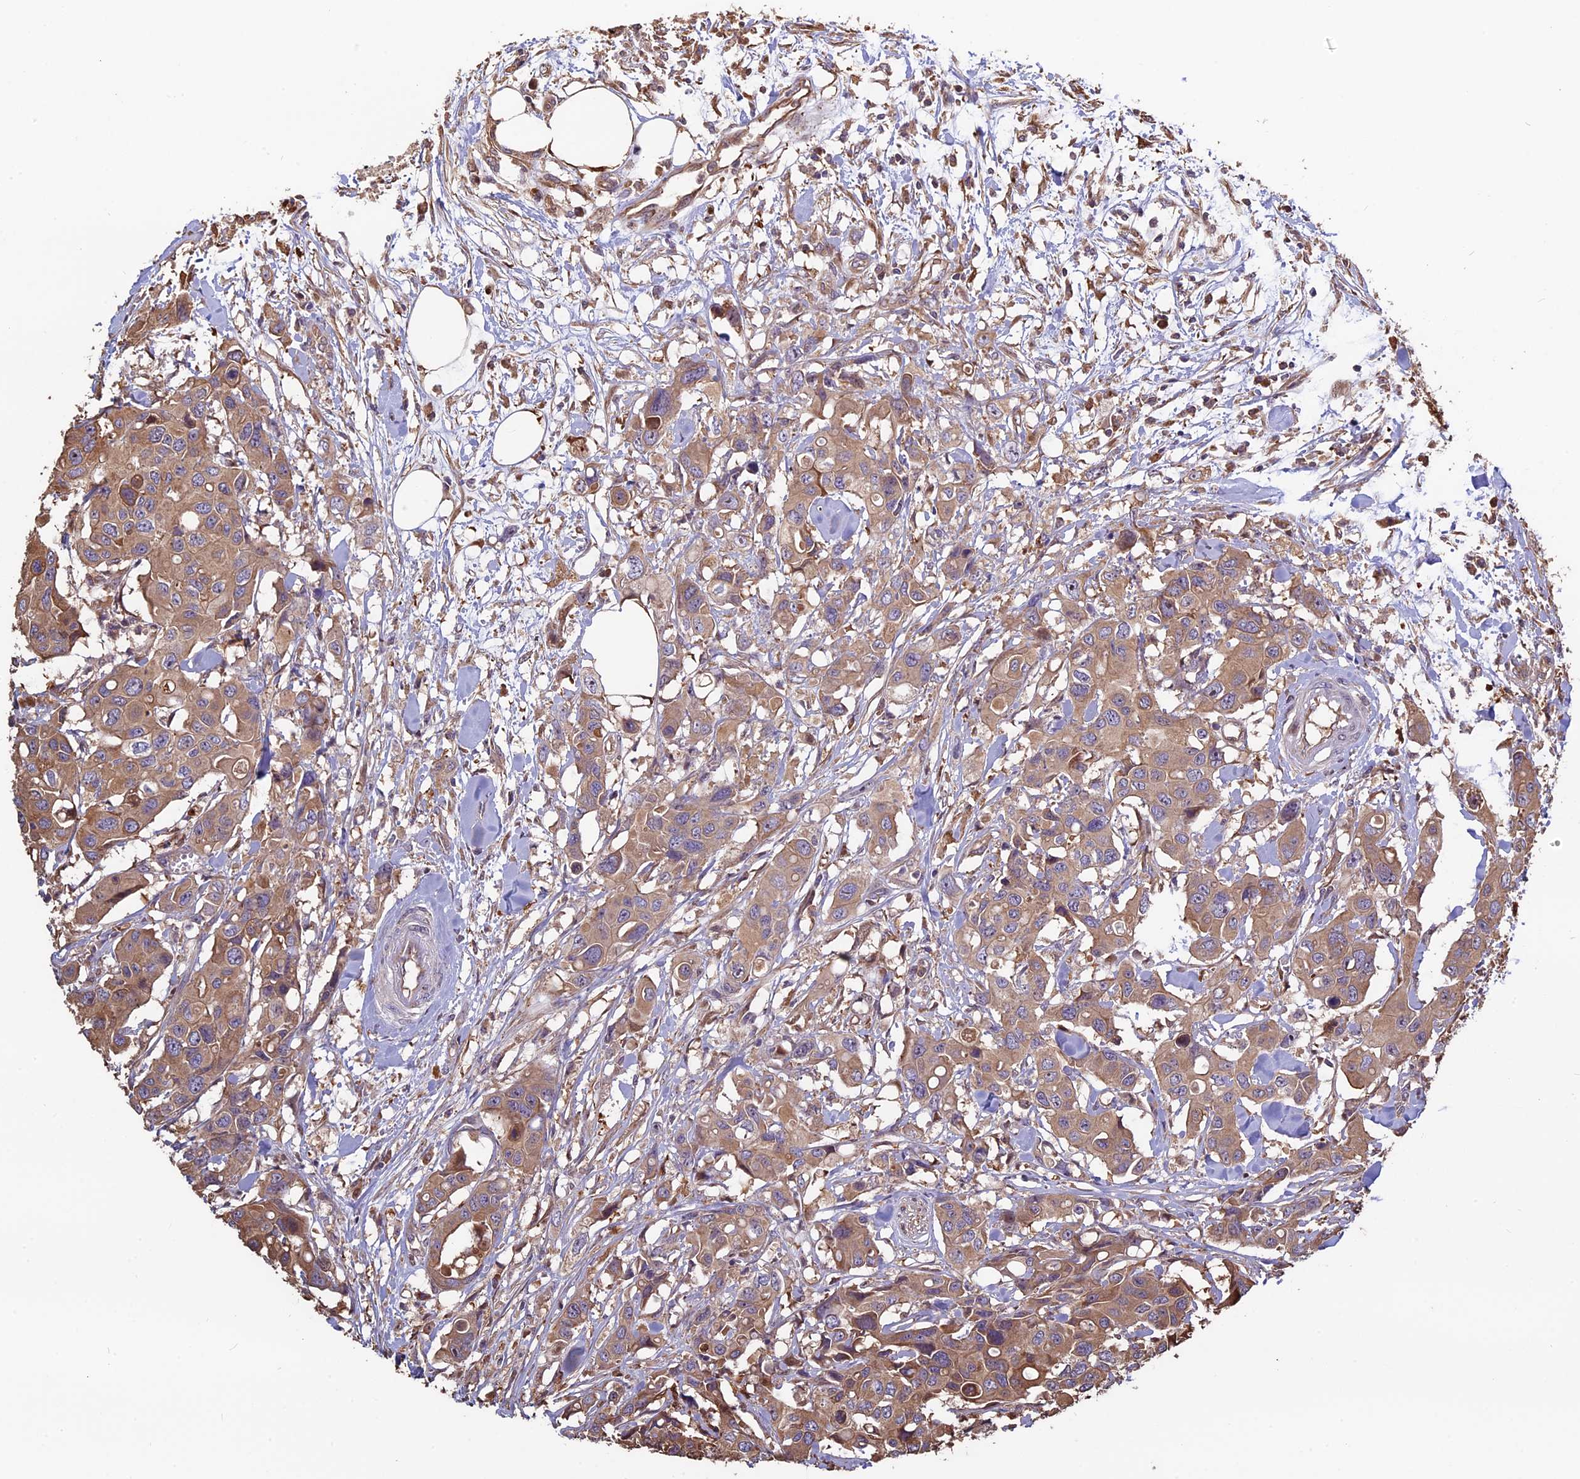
{"staining": {"intensity": "moderate", "quantity": ">75%", "location": "cytoplasmic/membranous"}, "tissue": "colorectal cancer", "cell_type": "Tumor cells", "image_type": "cancer", "snomed": [{"axis": "morphology", "description": "Adenocarcinoma, NOS"}, {"axis": "topography", "description": "Colon"}], "caption": "Tumor cells exhibit medium levels of moderate cytoplasmic/membranous positivity in about >75% of cells in human colorectal cancer.", "gene": "VWA3A", "patient": {"sex": "male", "age": 77}}